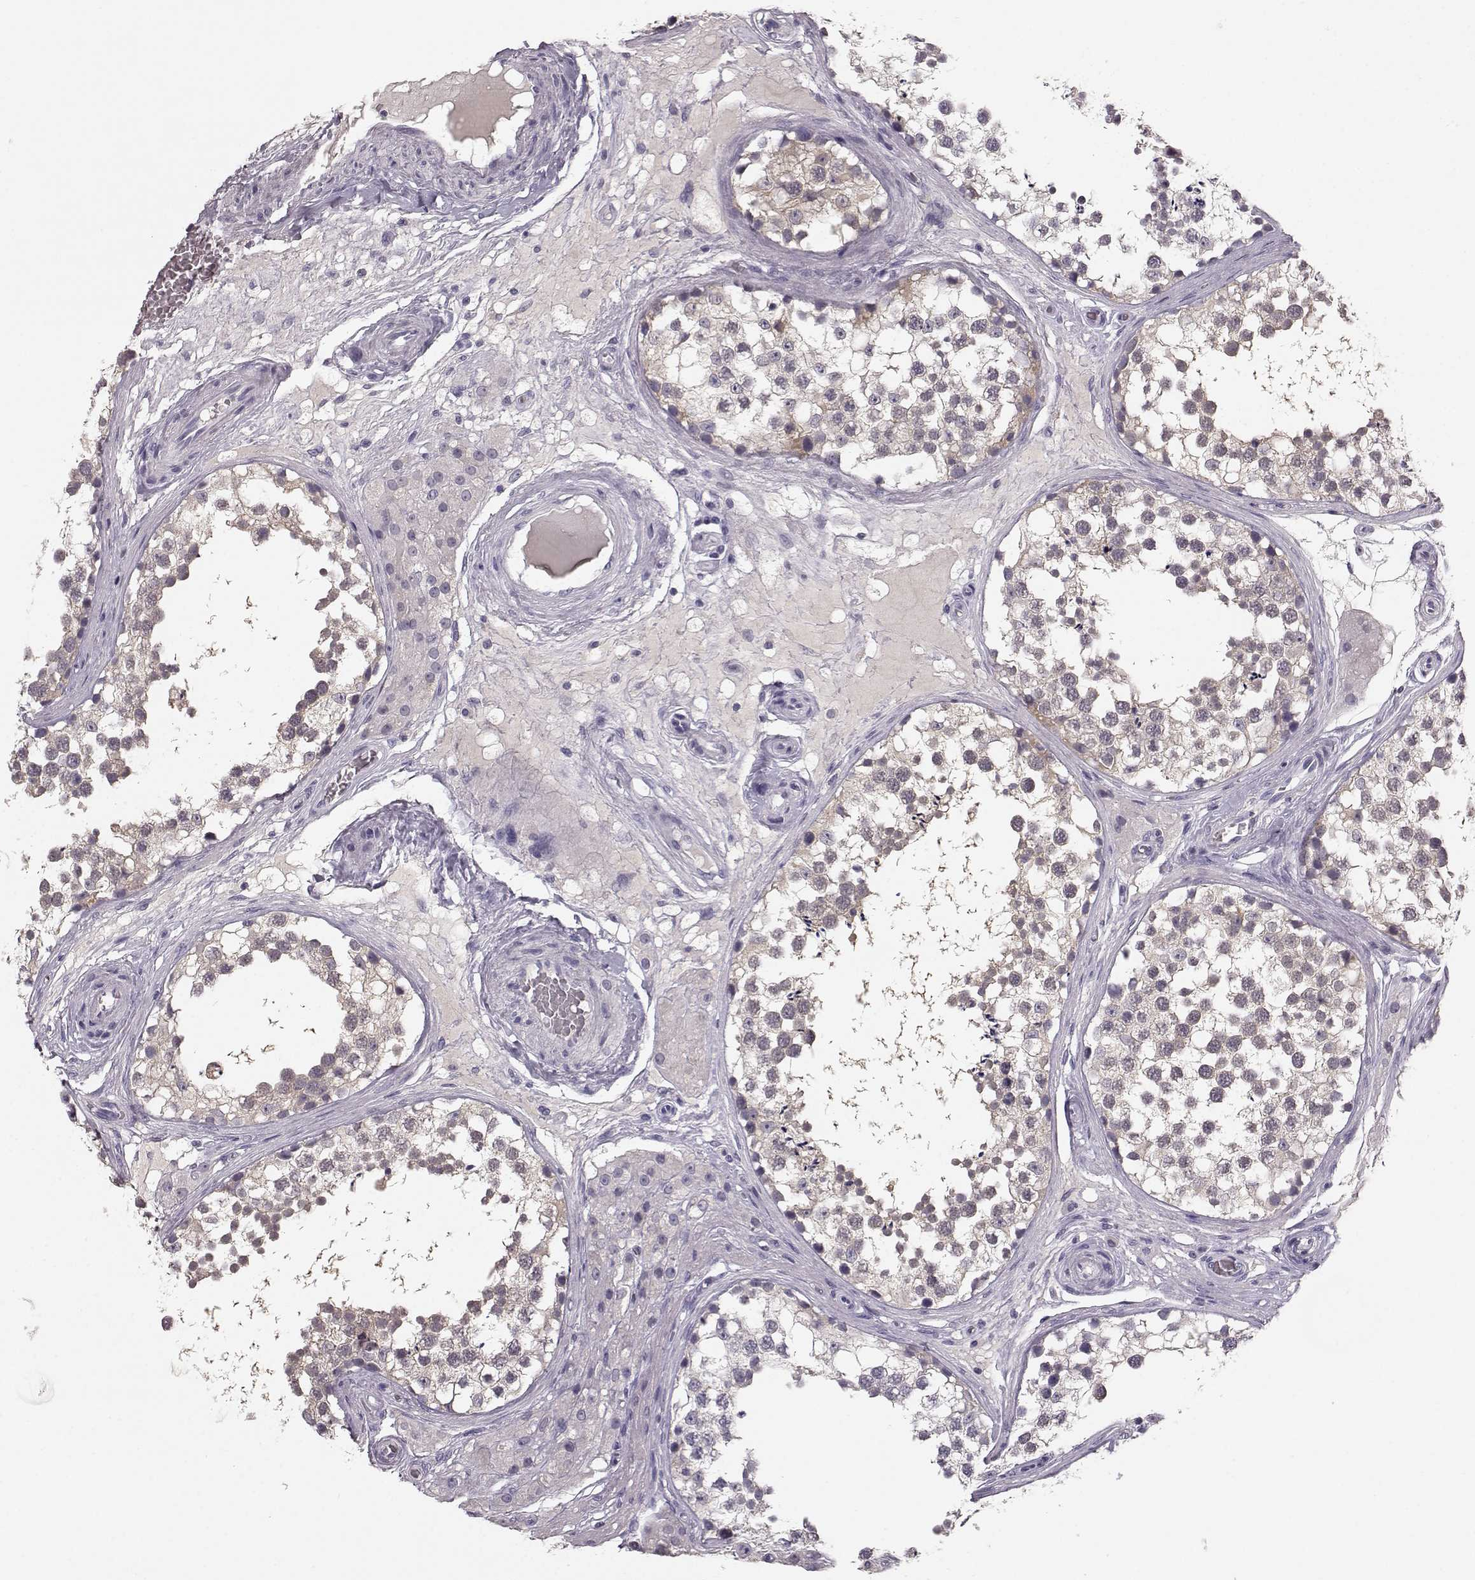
{"staining": {"intensity": "weak", "quantity": ">75%", "location": "cytoplasmic/membranous"}, "tissue": "testis", "cell_type": "Cells in seminiferous ducts", "image_type": "normal", "snomed": [{"axis": "morphology", "description": "Normal tissue, NOS"}, {"axis": "morphology", "description": "Seminoma, NOS"}, {"axis": "topography", "description": "Testis"}], "caption": "Normal testis was stained to show a protein in brown. There is low levels of weak cytoplasmic/membranous staining in about >75% of cells in seminiferous ducts.", "gene": "BFSP2", "patient": {"sex": "male", "age": 65}}